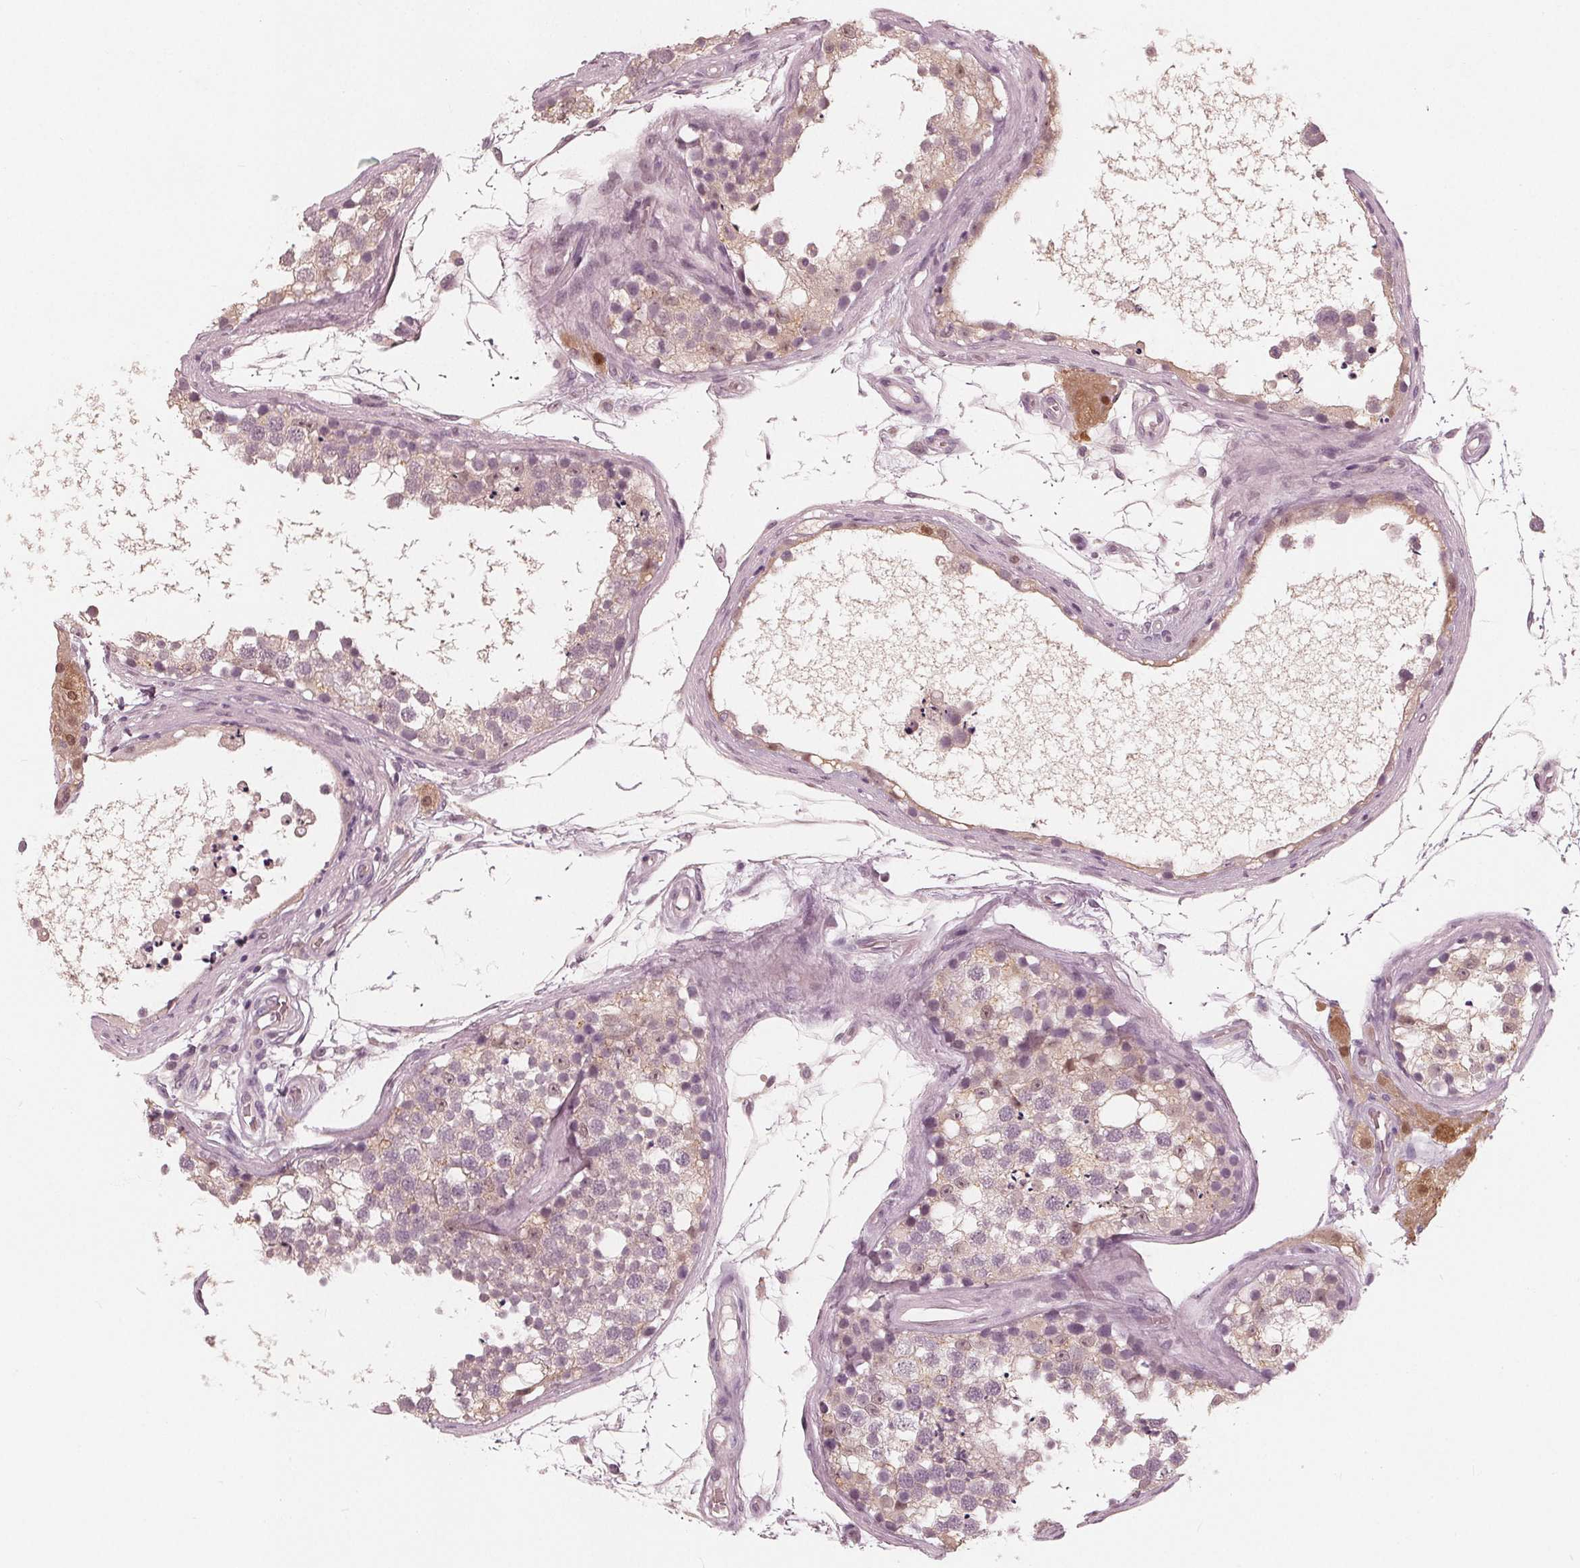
{"staining": {"intensity": "negative", "quantity": "none", "location": "none"}, "tissue": "testis", "cell_type": "Cells in seminiferous ducts", "image_type": "normal", "snomed": [{"axis": "morphology", "description": "Normal tissue, NOS"}, {"axis": "morphology", "description": "Seminoma, NOS"}, {"axis": "topography", "description": "Testis"}], "caption": "Immunohistochemistry (IHC) of unremarkable human testis exhibits no staining in cells in seminiferous ducts.", "gene": "SAT2", "patient": {"sex": "male", "age": 65}}